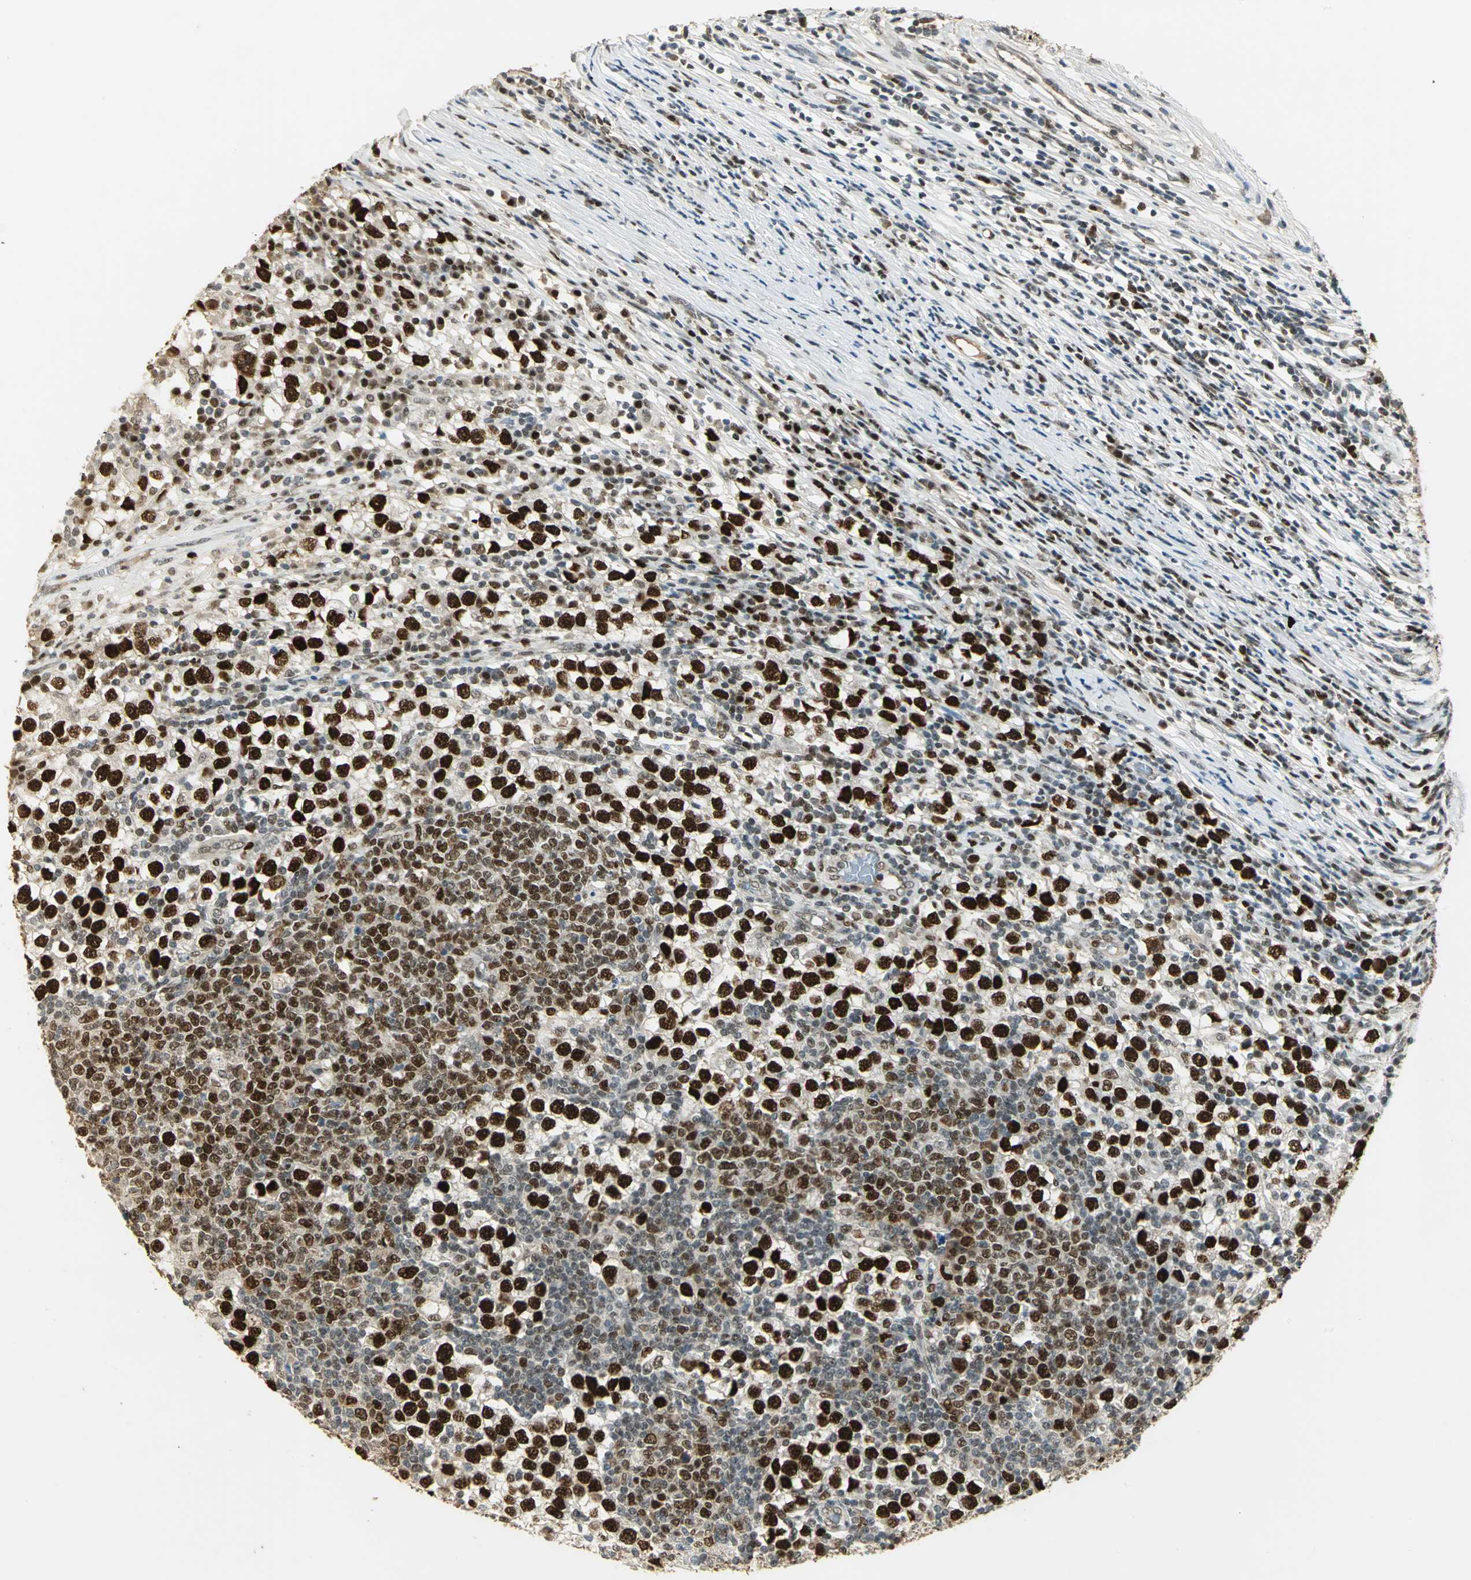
{"staining": {"intensity": "strong", "quantity": ">75%", "location": "nuclear"}, "tissue": "testis cancer", "cell_type": "Tumor cells", "image_type": "cancer", "snomed": [{"axis": "morphology", "description": "Seminoma, NOS"}, {"axis": "topography", "description": "Testis"}], "caption": "Protein staining of testis cancer tissue demonstrates strong nuclear expression in about >75% of tumor cells.", "gene": "AK6", "patient": {"sex": "male", "age": 65}}